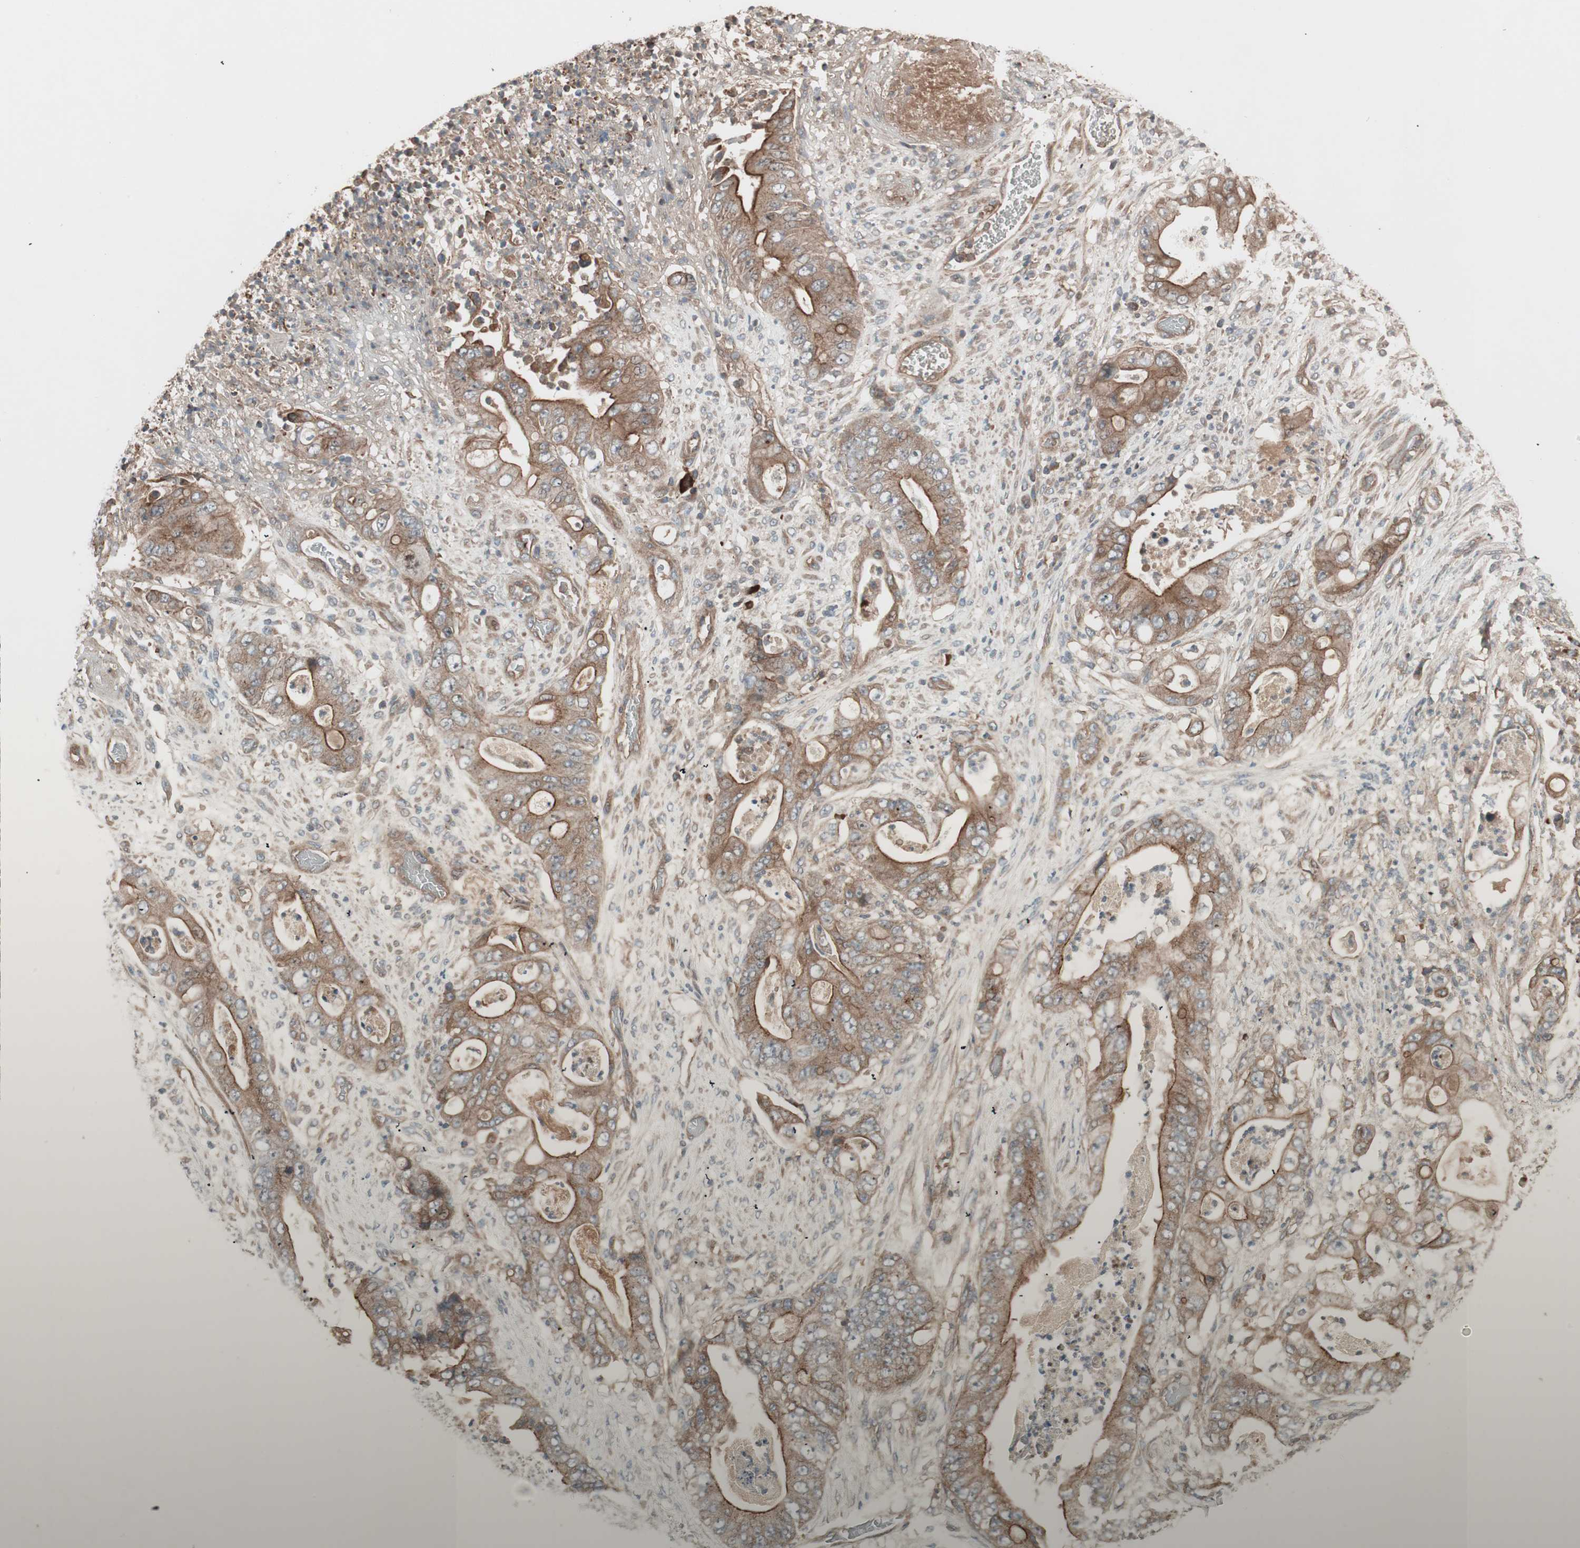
{"staining": {"intensity": "moderate", "quantity": ">75%", "location": "cytoplasmic/membranous"}, "tissue": "stomach cancer", "cell_type": "Tumor cells", "image_type": "cancer", "snomed": [{"axis": "morphology", "description": "Adenocarcinoma, NOS"}, {"axis": "topography", "description": "Stomach"}], "caption": "Immunohistochemical staining of human stomach cancer (adenocarcinoma) displays moderate cytoplasmic/membranous protein staining in about >75% of tumor cells.", "gene": "TFPI", "patient": {"sex": "female", "age": 73}}